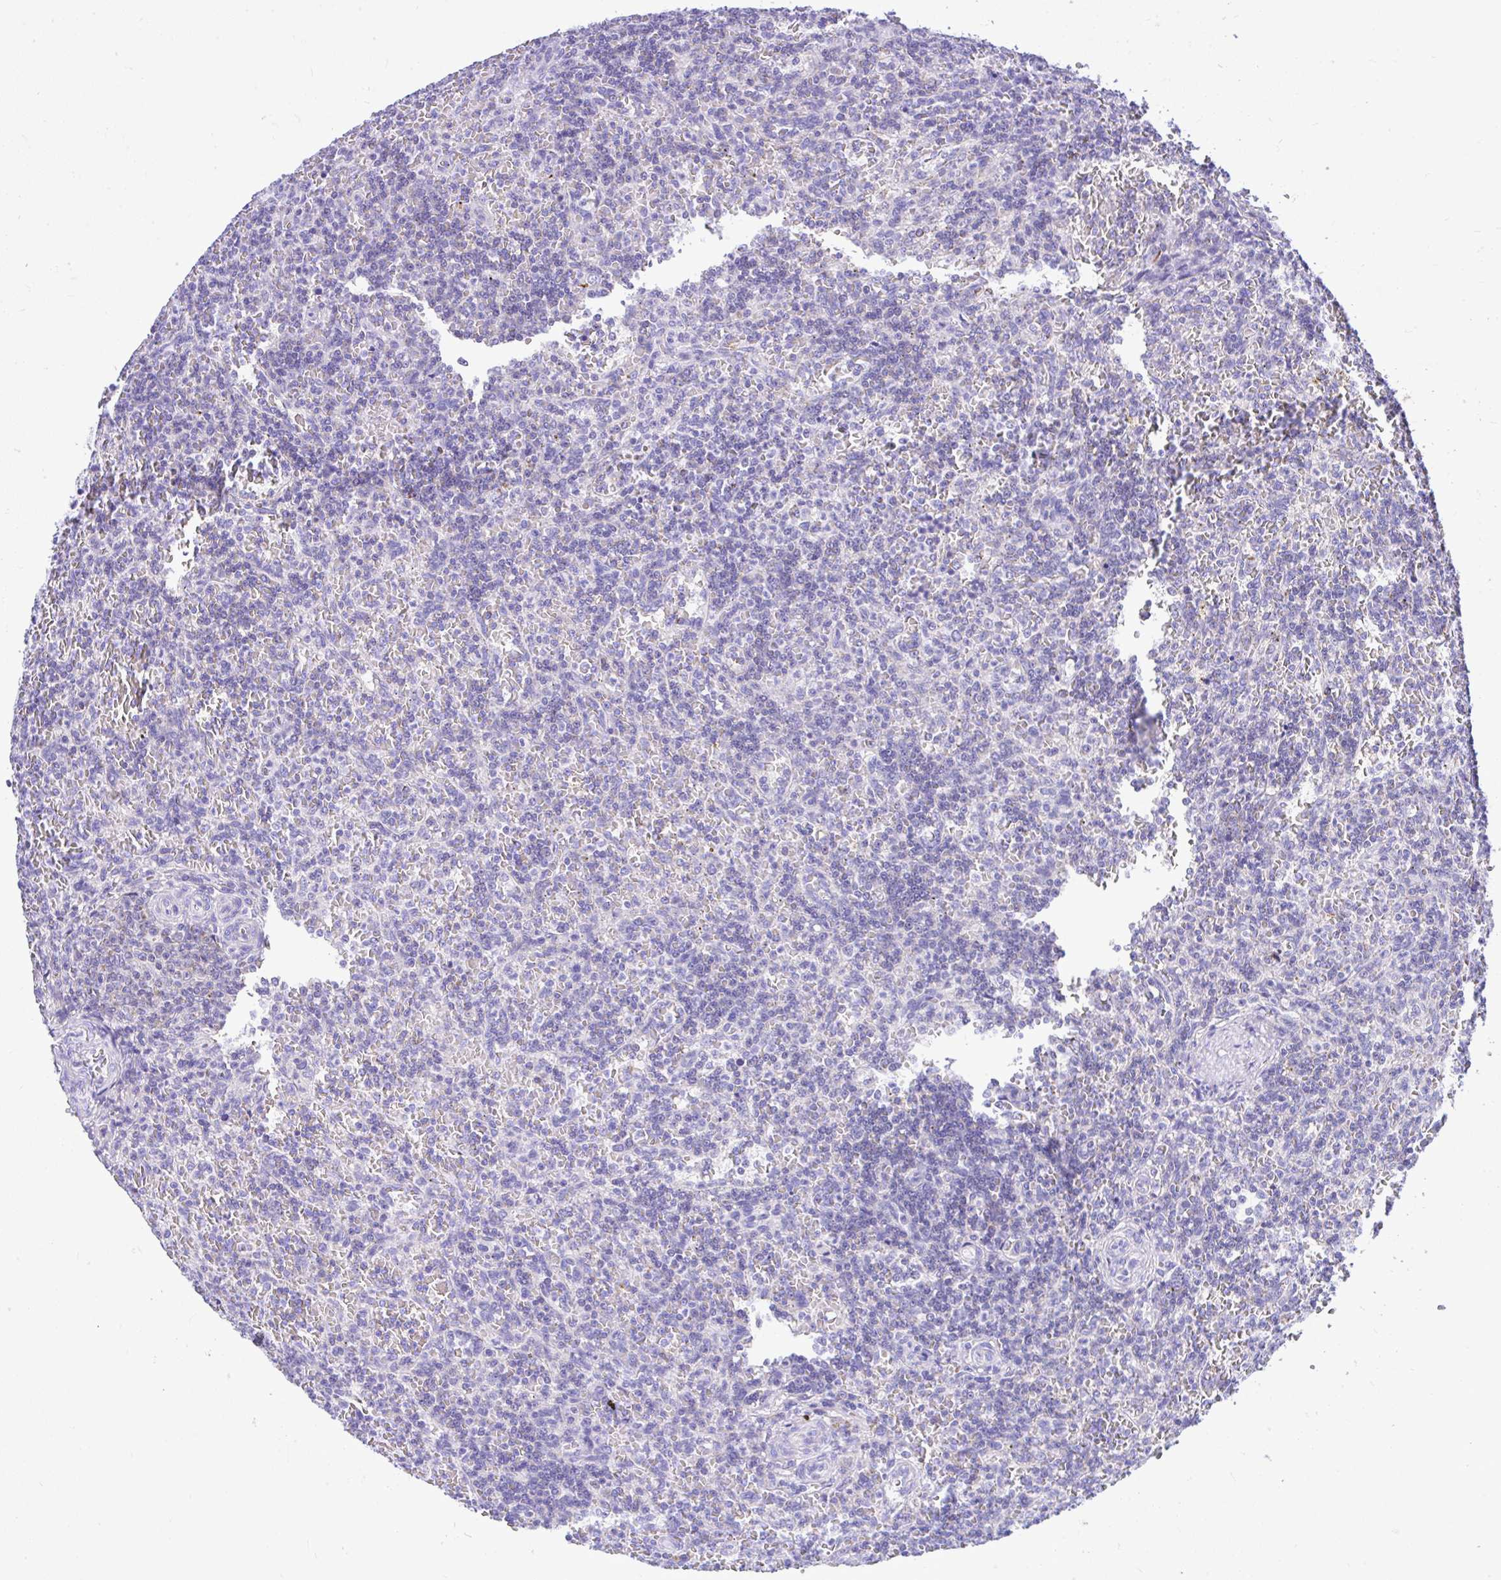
{"staining": {"intensity": "negative", "quantity": "none", "location": "none"}, "tissue": "lymphoma", "cell_type": "Tumor cells", "image_type": "cancer", "snomed": [{"axis": "morphology", "description": "Malignant lymphoma, non-Hodgkin's type, Low grade"}, {"axis": "topography", "description": "Spleen"}], "caption": "Photomicrograph shows no protein staining in tumor cells of lymphoma tissue.", "gene": "SLC13A1", "patient": {"sex": "male", "age": 73}}